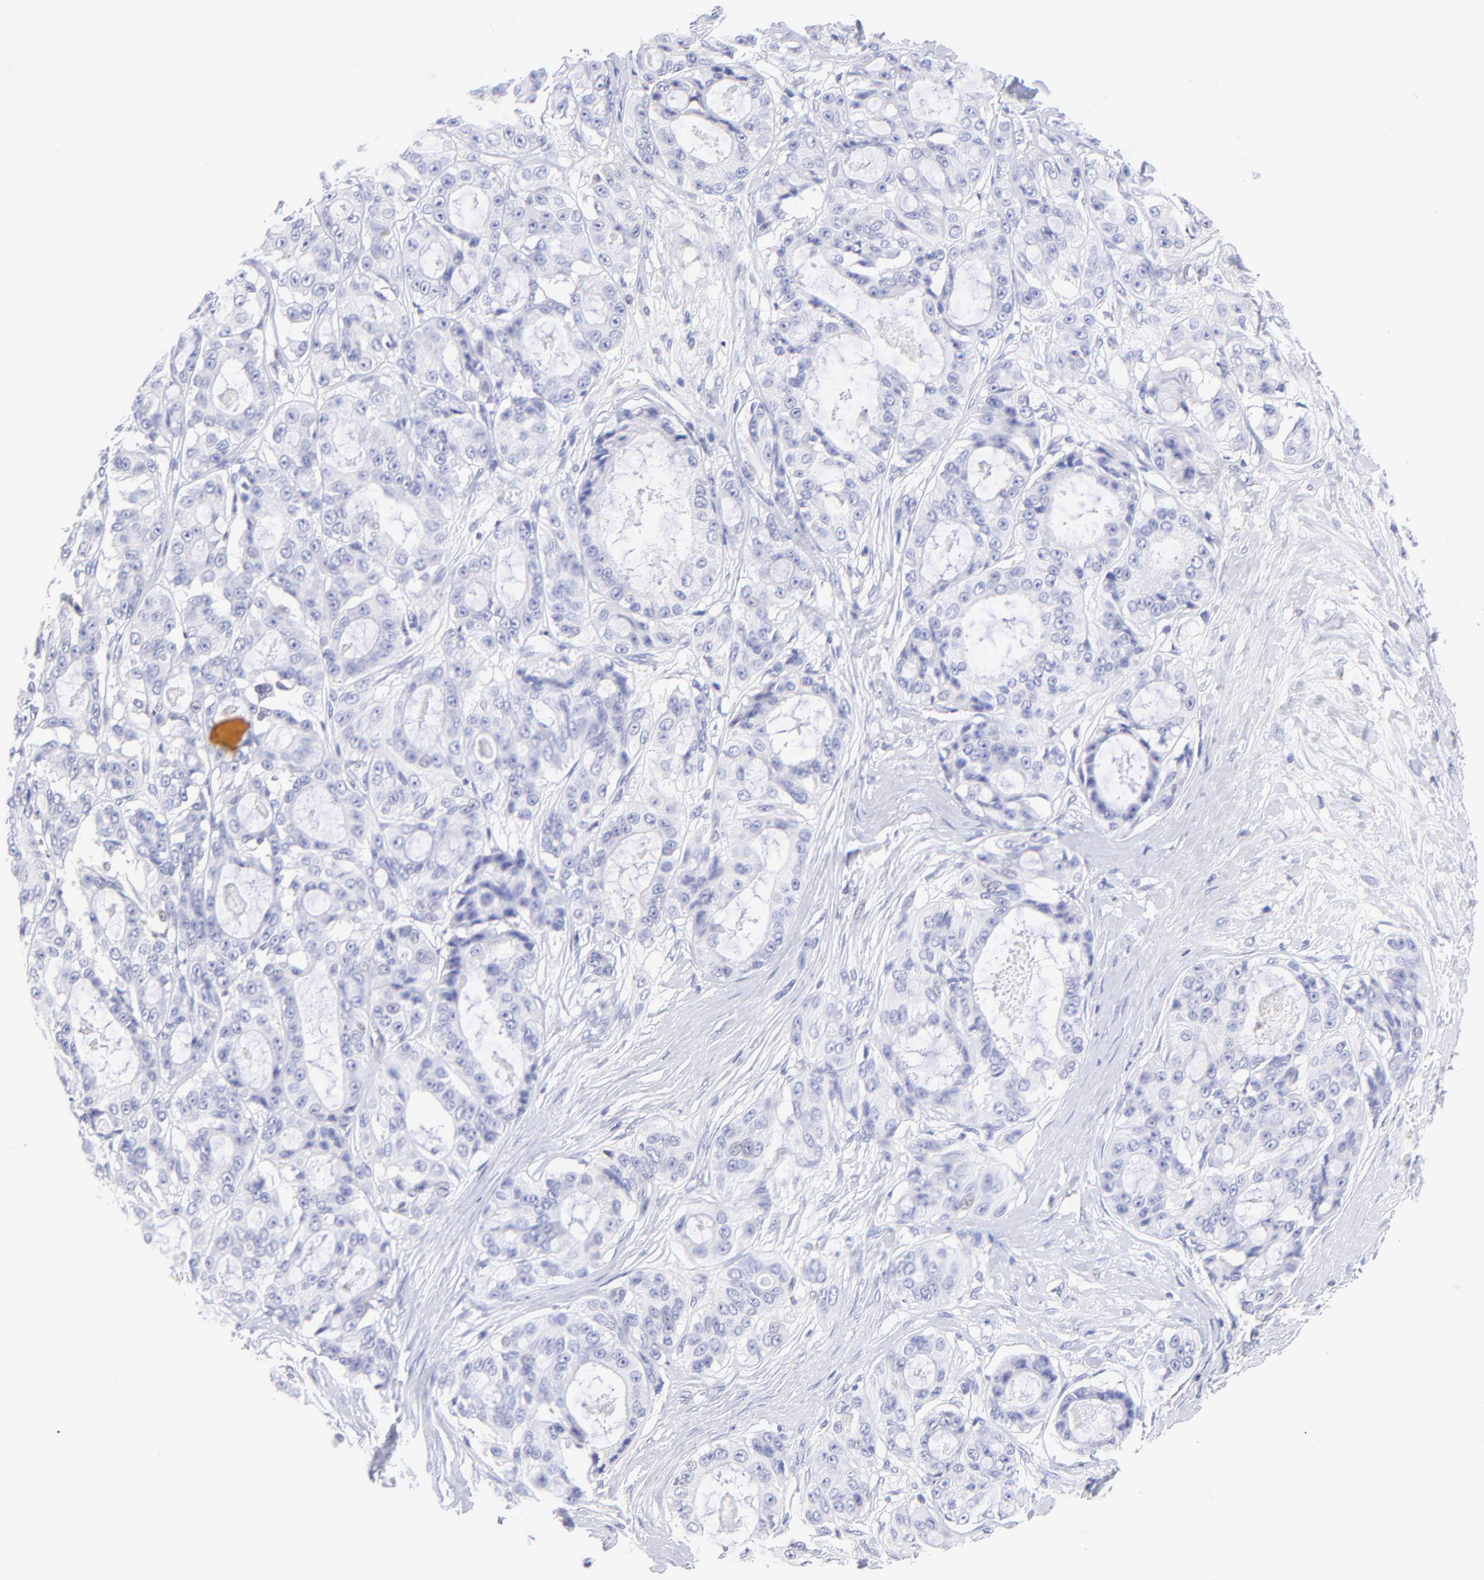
{"staining": {"intensity": "negative", "quantity": "none", "location": "none"}, "tissue": "ovarian cancer", "cell_type": "Tumor cells", "image_type": "cancer", "snomed": [{"axis": "morphology", "description": "Carcinoma, endometroid"}, {"axis": "topography", "description": "Ovary"}], "caption": "Tumor cells show no significant protein expression in ovarian endometroid carcinoma. (Brightfield microscopy of DAB IHC at high magnification).", "gene": "IRAG2", "patient": {"sex": "female", "age": 61}}